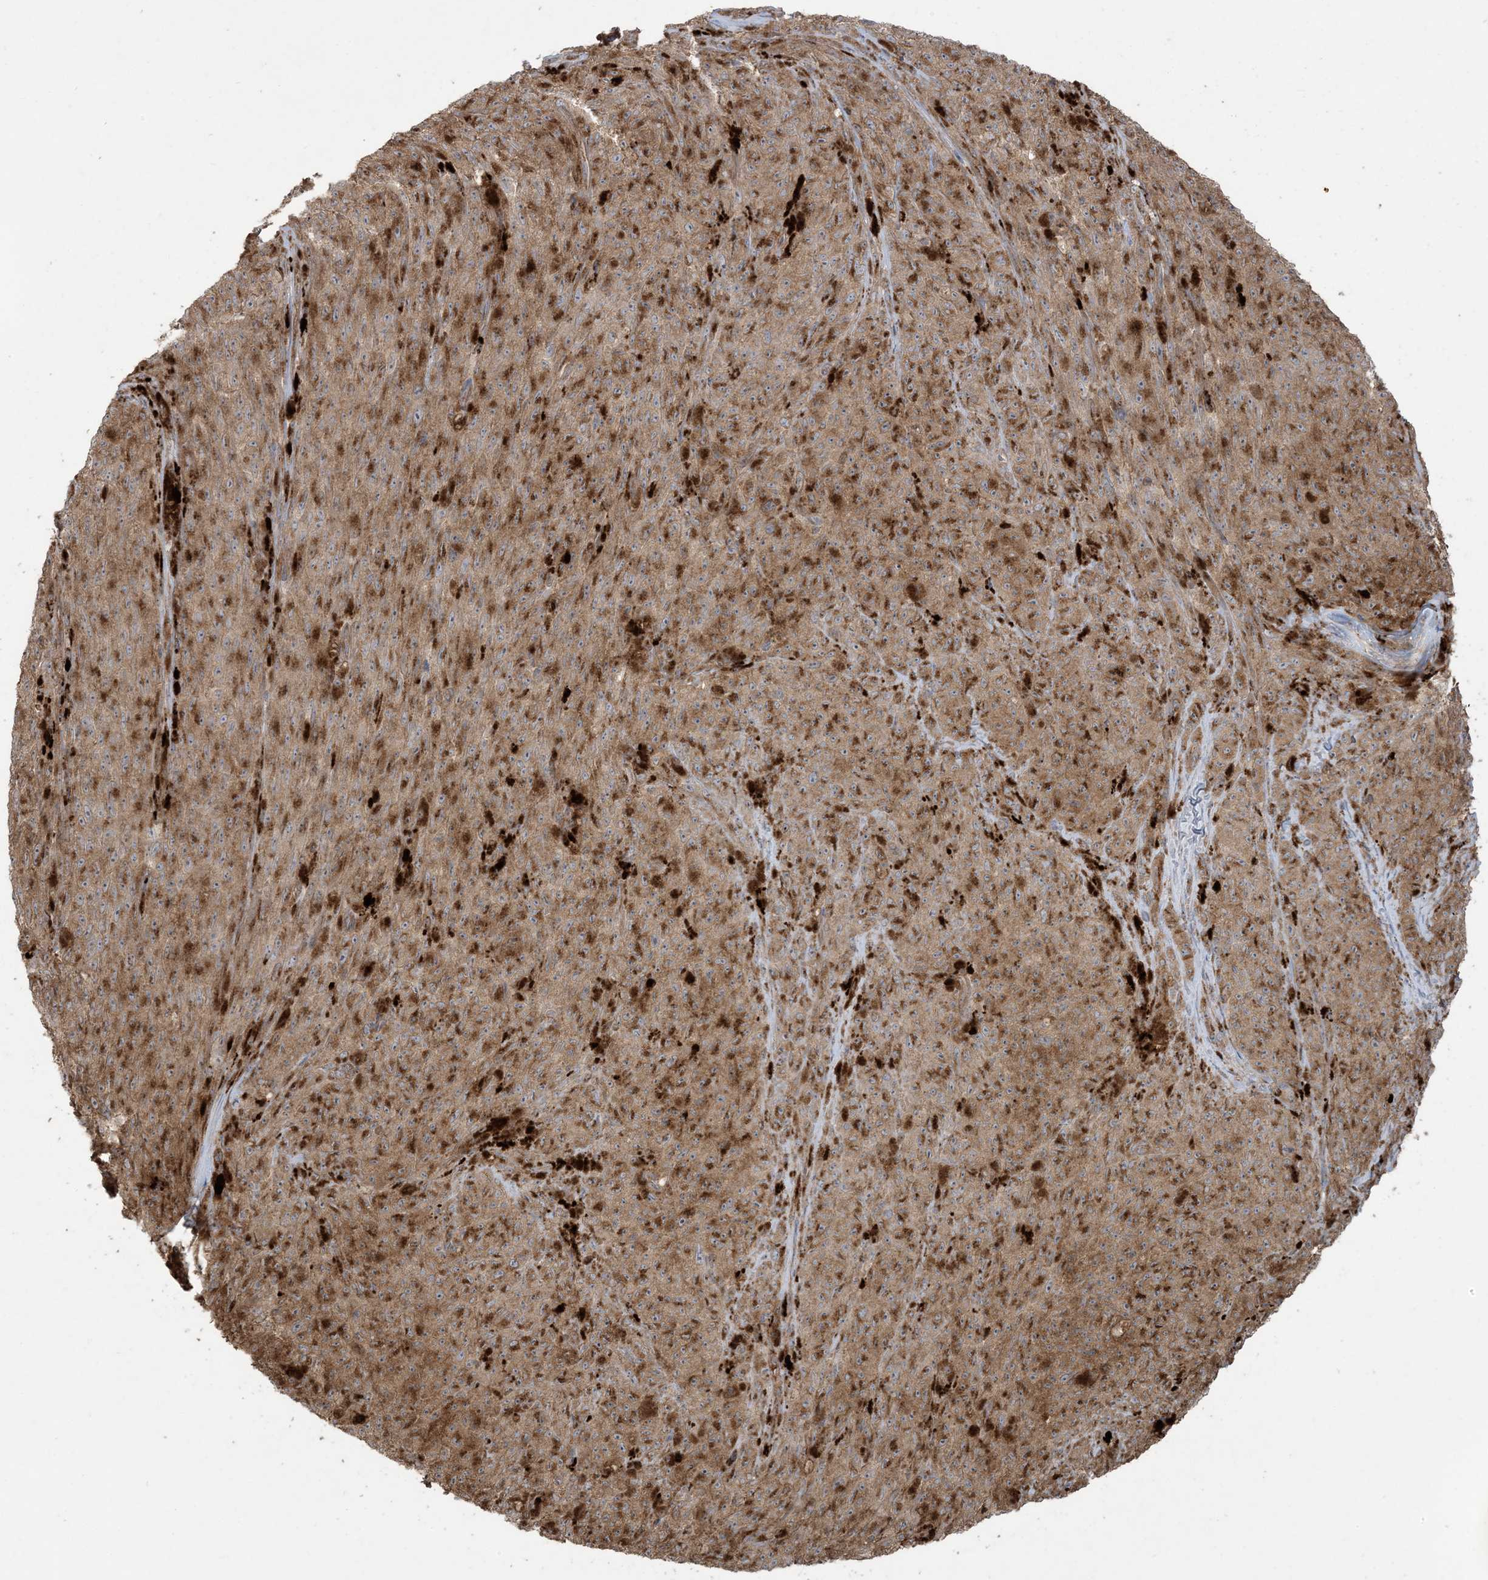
{"staining": {"intensity": "moderate", "quantity": ">75%", "location": "cytoplasmic/membranous"}, "tissue": "melanoma", "cell_type": "Tumor cells", "image_type": "cancer", "snomed": [{"axis": "morphology", "description": "Malignant melanoma, NOS"}, {"axis": "topography", "description": "Skin"}], "caption": "This histopathology image displays immunohistochemistry (IHC) staining of melanoma, with medium moderate cytoplasmic/membranous expression in about >75% of tumor cells.", "gene": "KLHL18", "patient": {"sex": "female", "age": 82}}